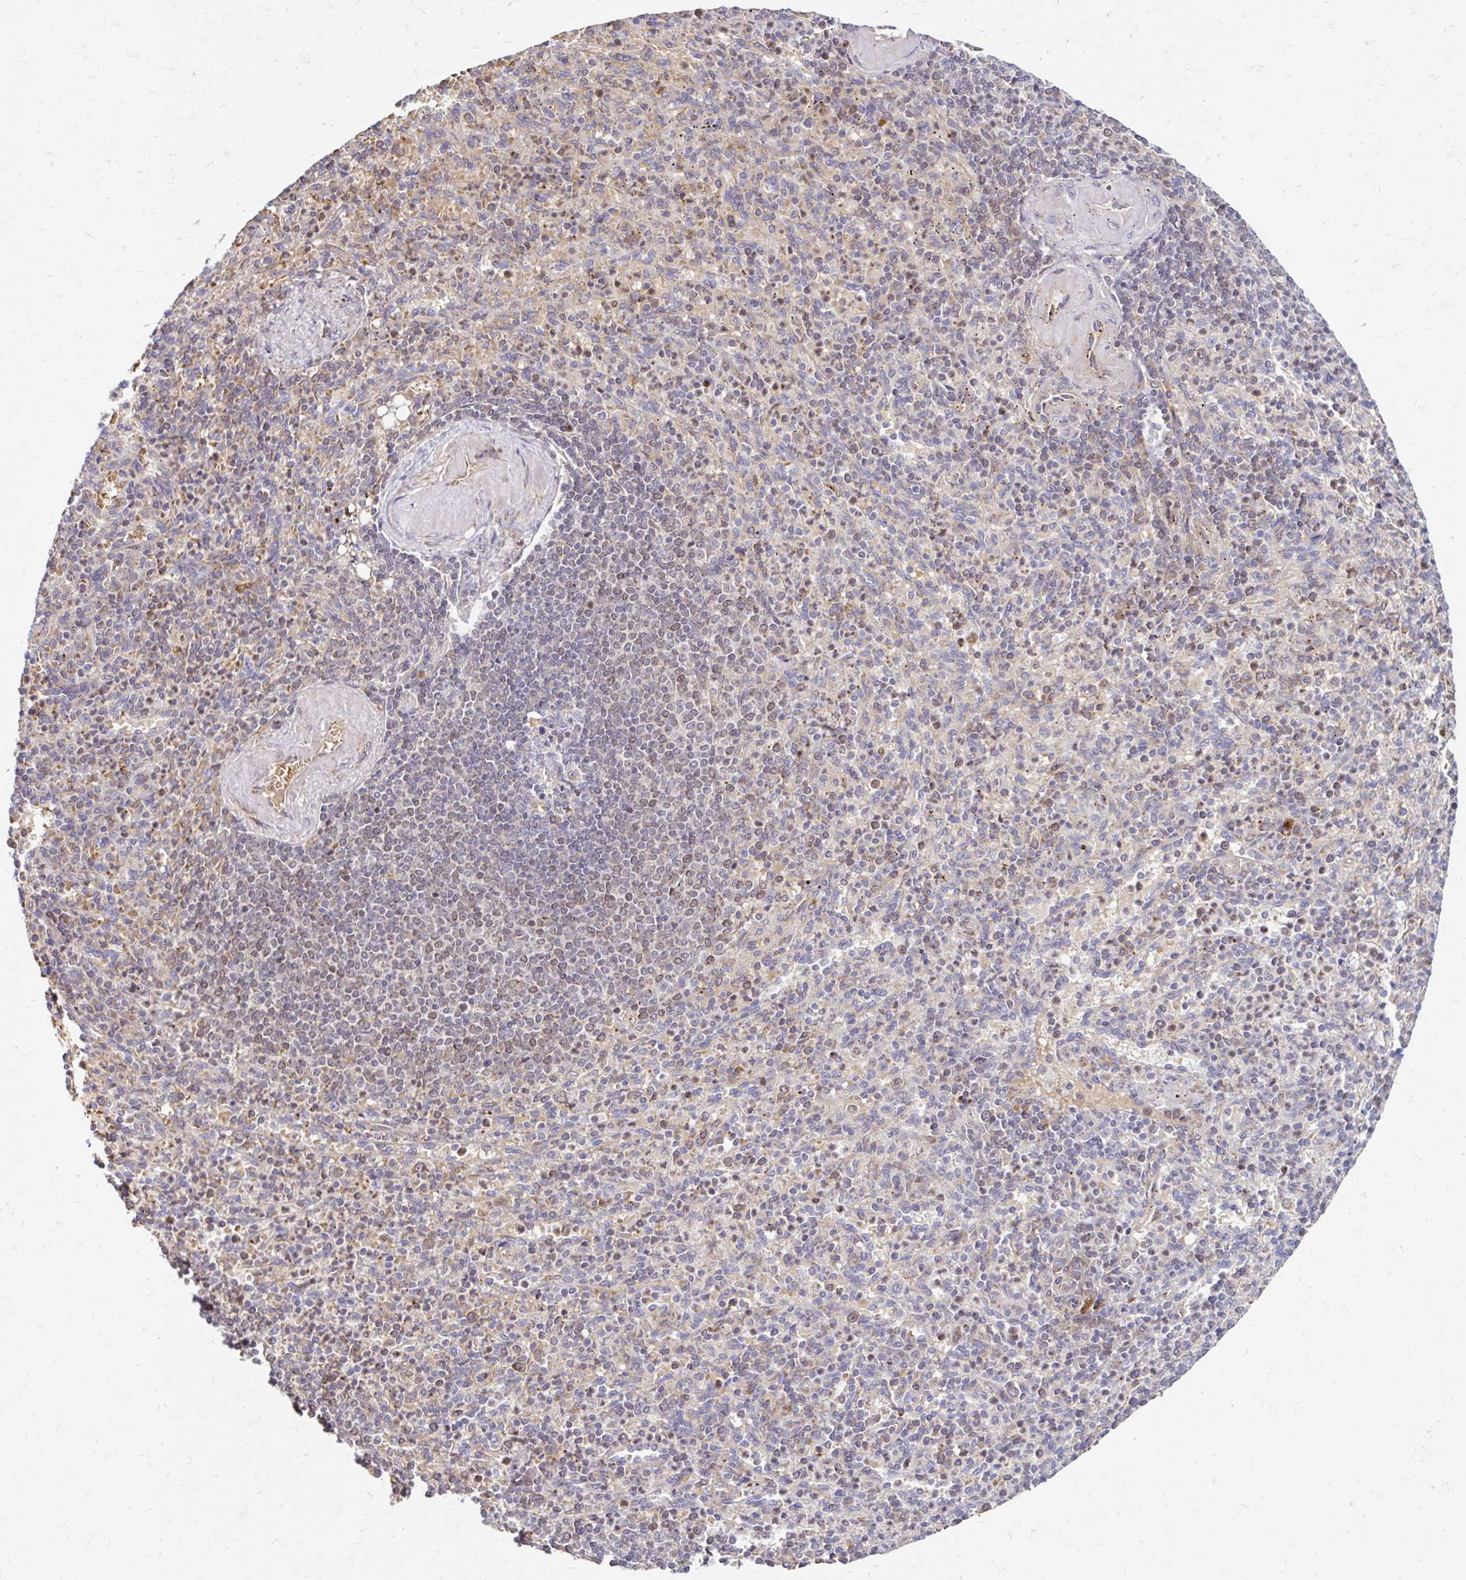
{"staining": {"intensity": "negative", "quantity": "none", "location": "none"}, "tissue": "spleen", "cell_type": "Cells in red pulp", "image_type": "normal", "snomed": [{"axis": "morphology", "description": "Normal tissue, NOS"}, {"axis": "topography", "description": "Spleen"}], "caption": "This is an immunohistochemistry histopathology image of benign spleen. There is no positivity in cells in red pulp.", "gene": "ARHGEF37", "patient": {"sex": "female", "age": 74}}